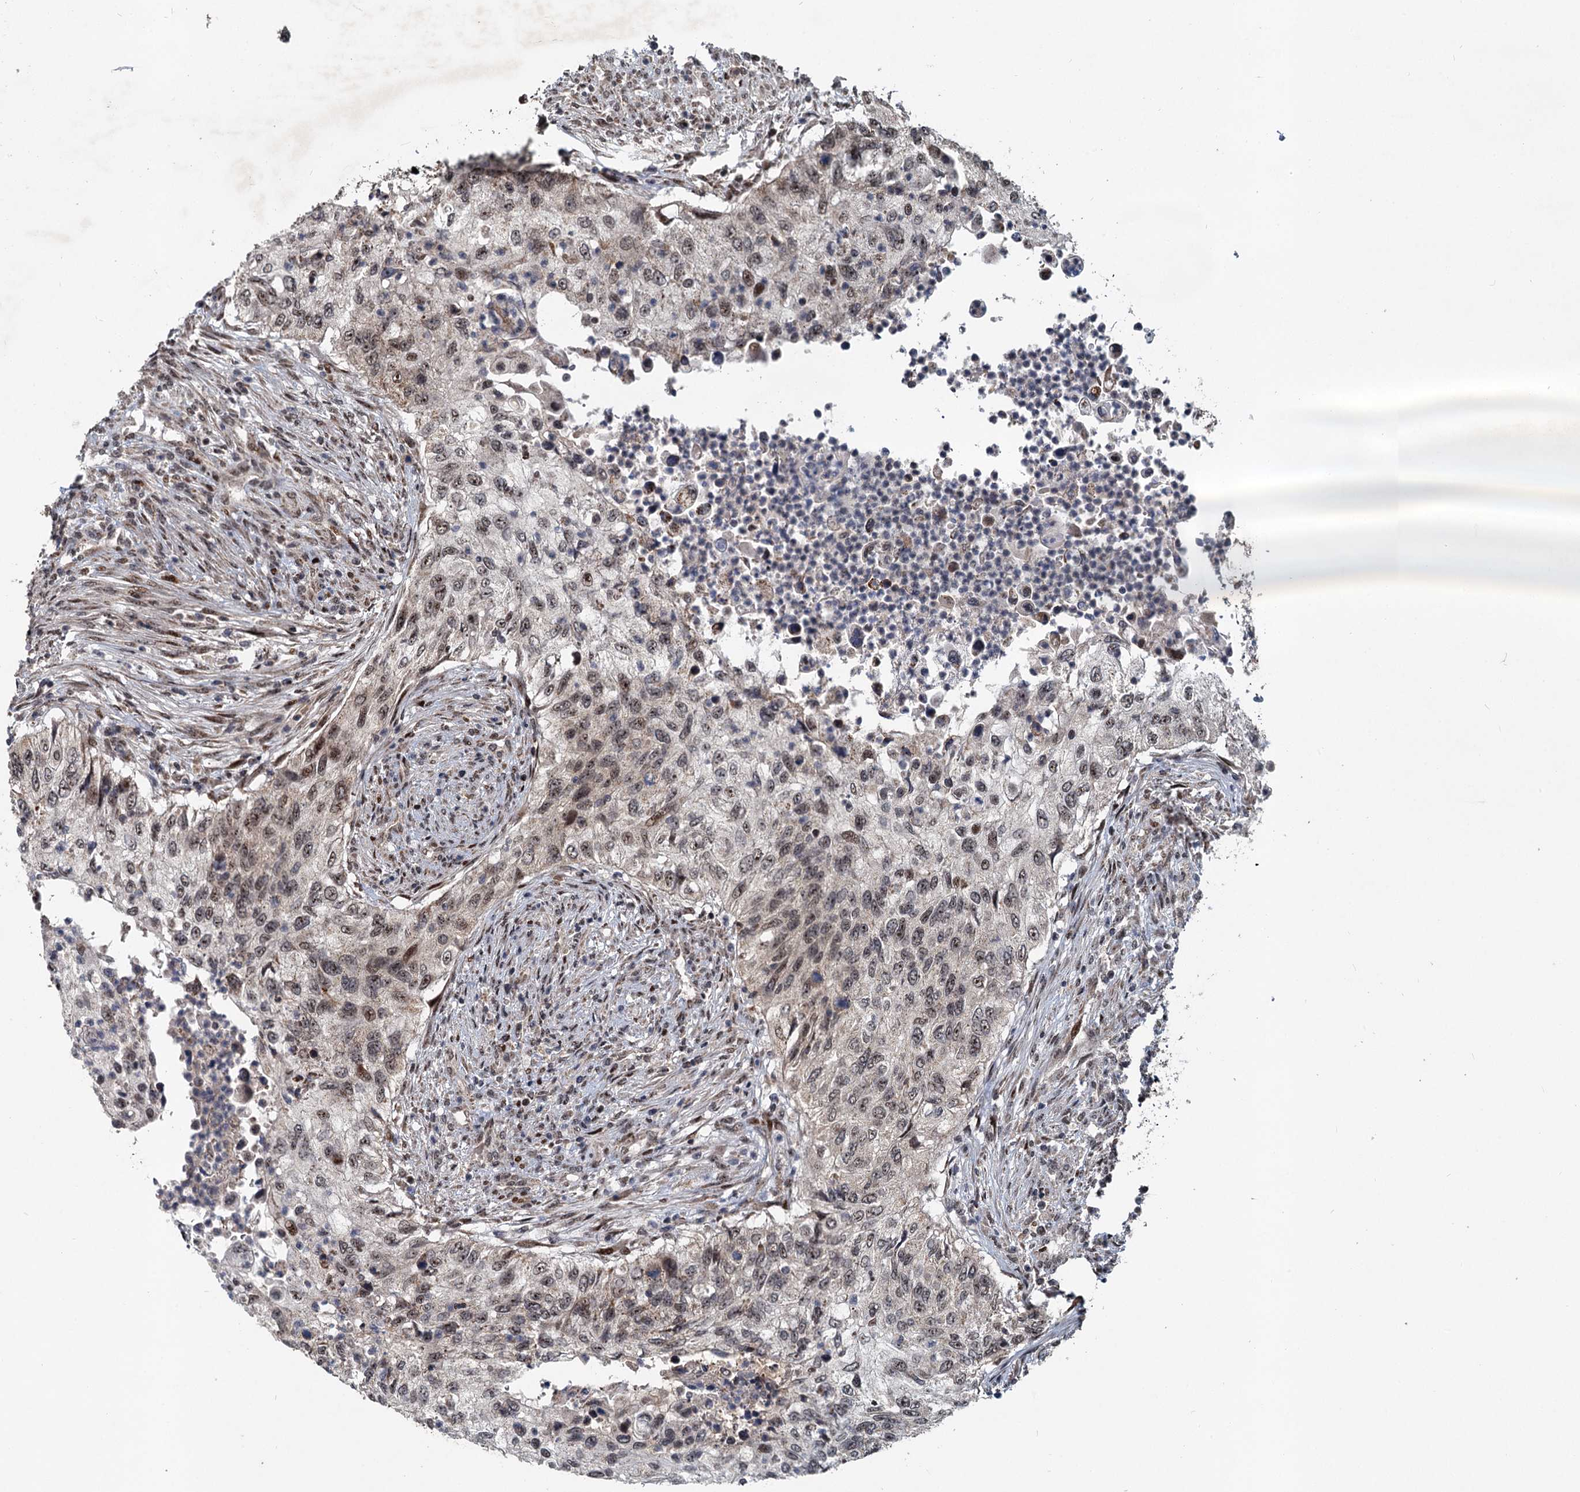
{"staining": {"intensity": "weak", "quantity": "25%-75%", "location": "nuclear"}, "tissue": "urothelial cancer", "cell_type": "Tumor cells", "image_type": "cancer", "snomed": [{"axis": "morphology", "description": "Urothelial carcinoma, High grade"}, {"axis": "topography", "description": "Urinary bladder"}], "caption": "Immunohistochemistry photomicrograph of urothelial carcinoma (high-grade) stained for a protein (brown), which exhibits low levels of weak nuclear expression in about 25%-75% of tumor cells.", "gene": "RITA1", "patient": {"sex": "female", "age": 60}}